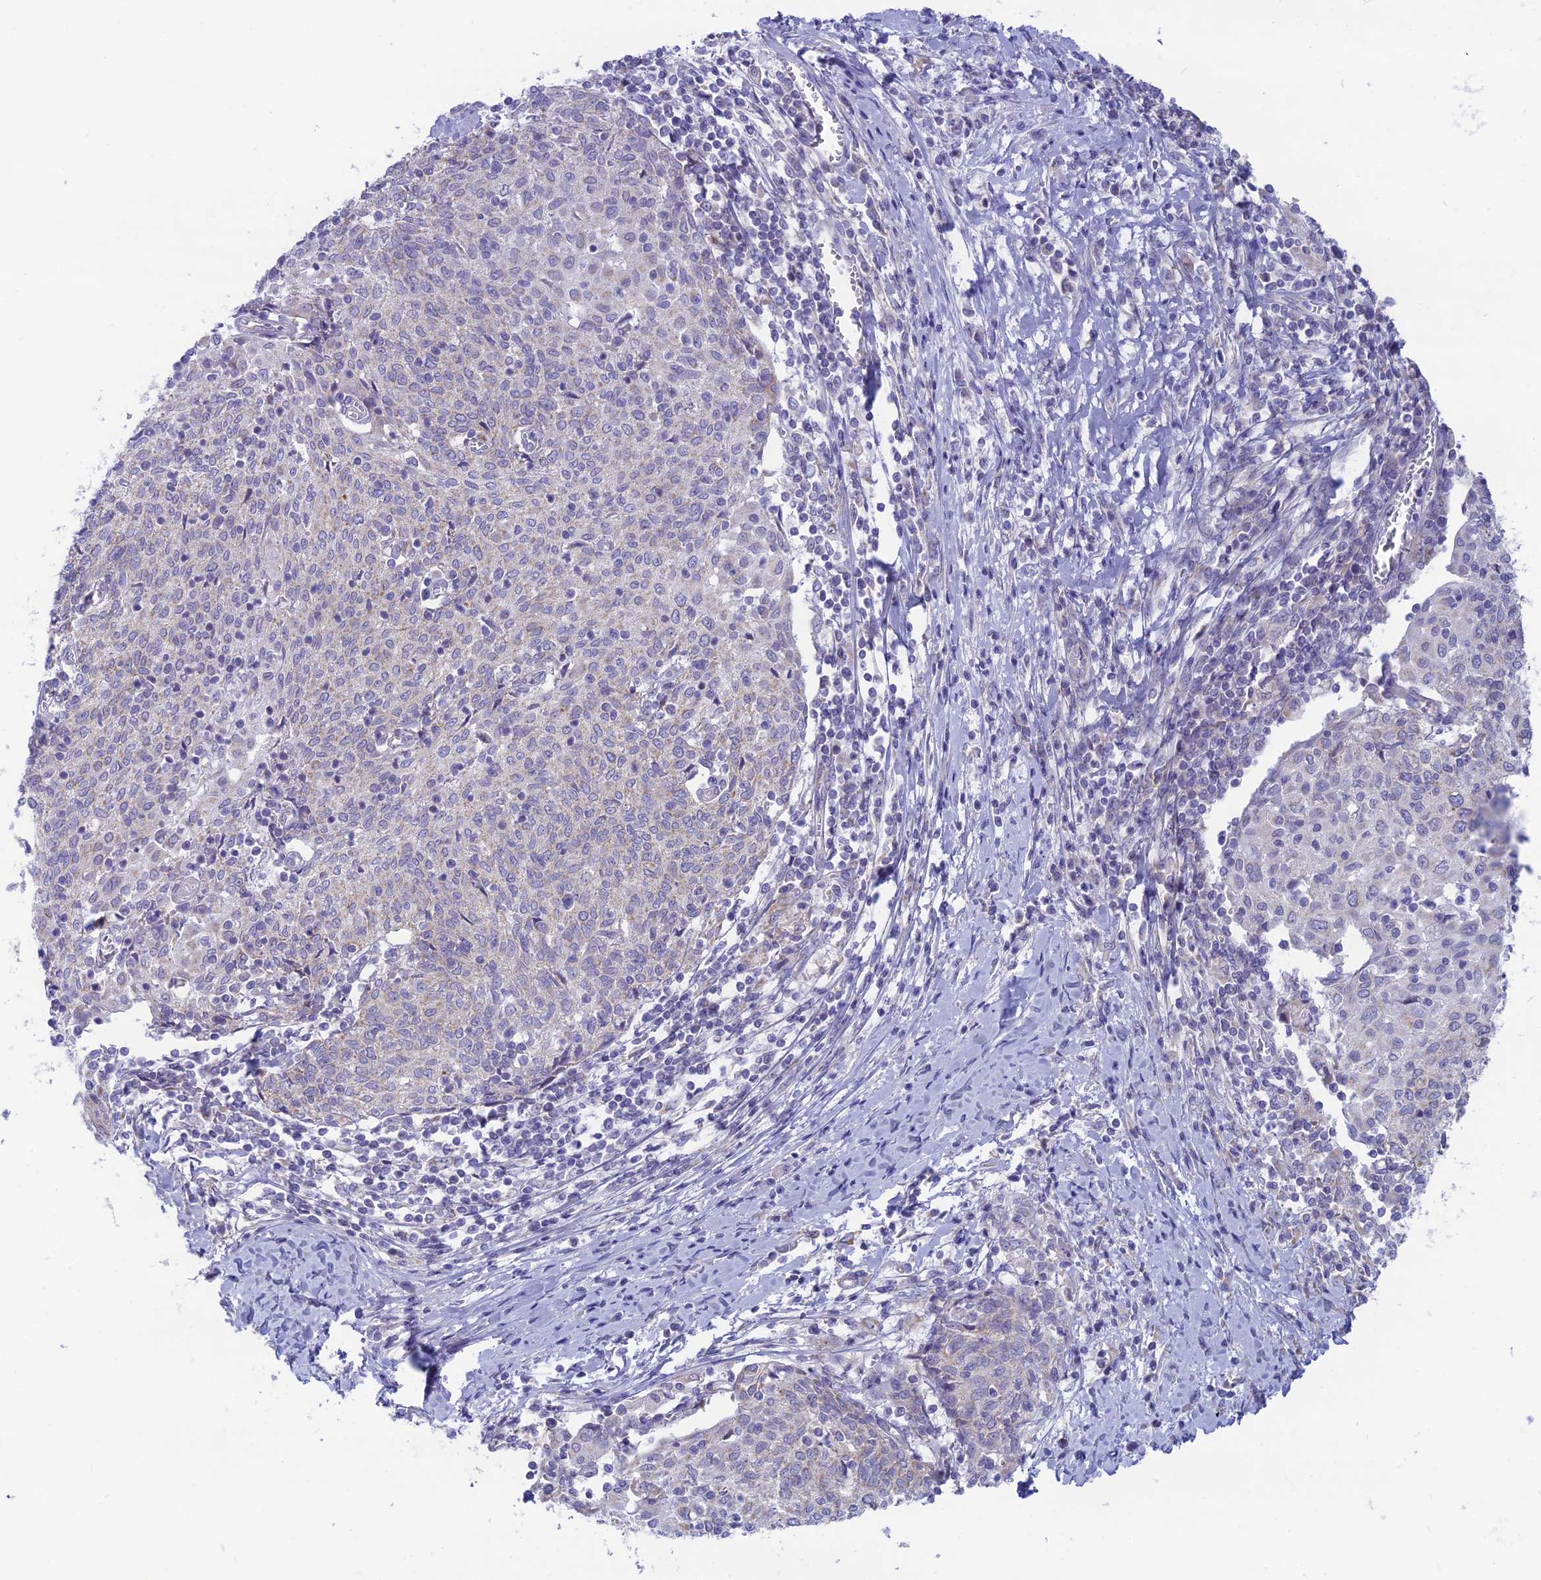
{"staining": {"intensity": "weak", "quantity": "<25%", "location": "cytoplasmic/membranous"}, "tissue": "cervical cancer", "cell_type": "Tumor cells", "image_type": "cancer", "snomed": [{"axis": "morphology", "description": "Squamous cell carcinoma, NOS"}, {"axis": "topography", "description": "Cervix"}], "caption": "Immunohistochemistry (IHC) micrograph of neoplastic tissue: human cervical cancer stained with DAB demonstrates no significant protein expression in tumor cells.", "gene": "PLAC9", "patient": {"sex": "female", "age": 52}}